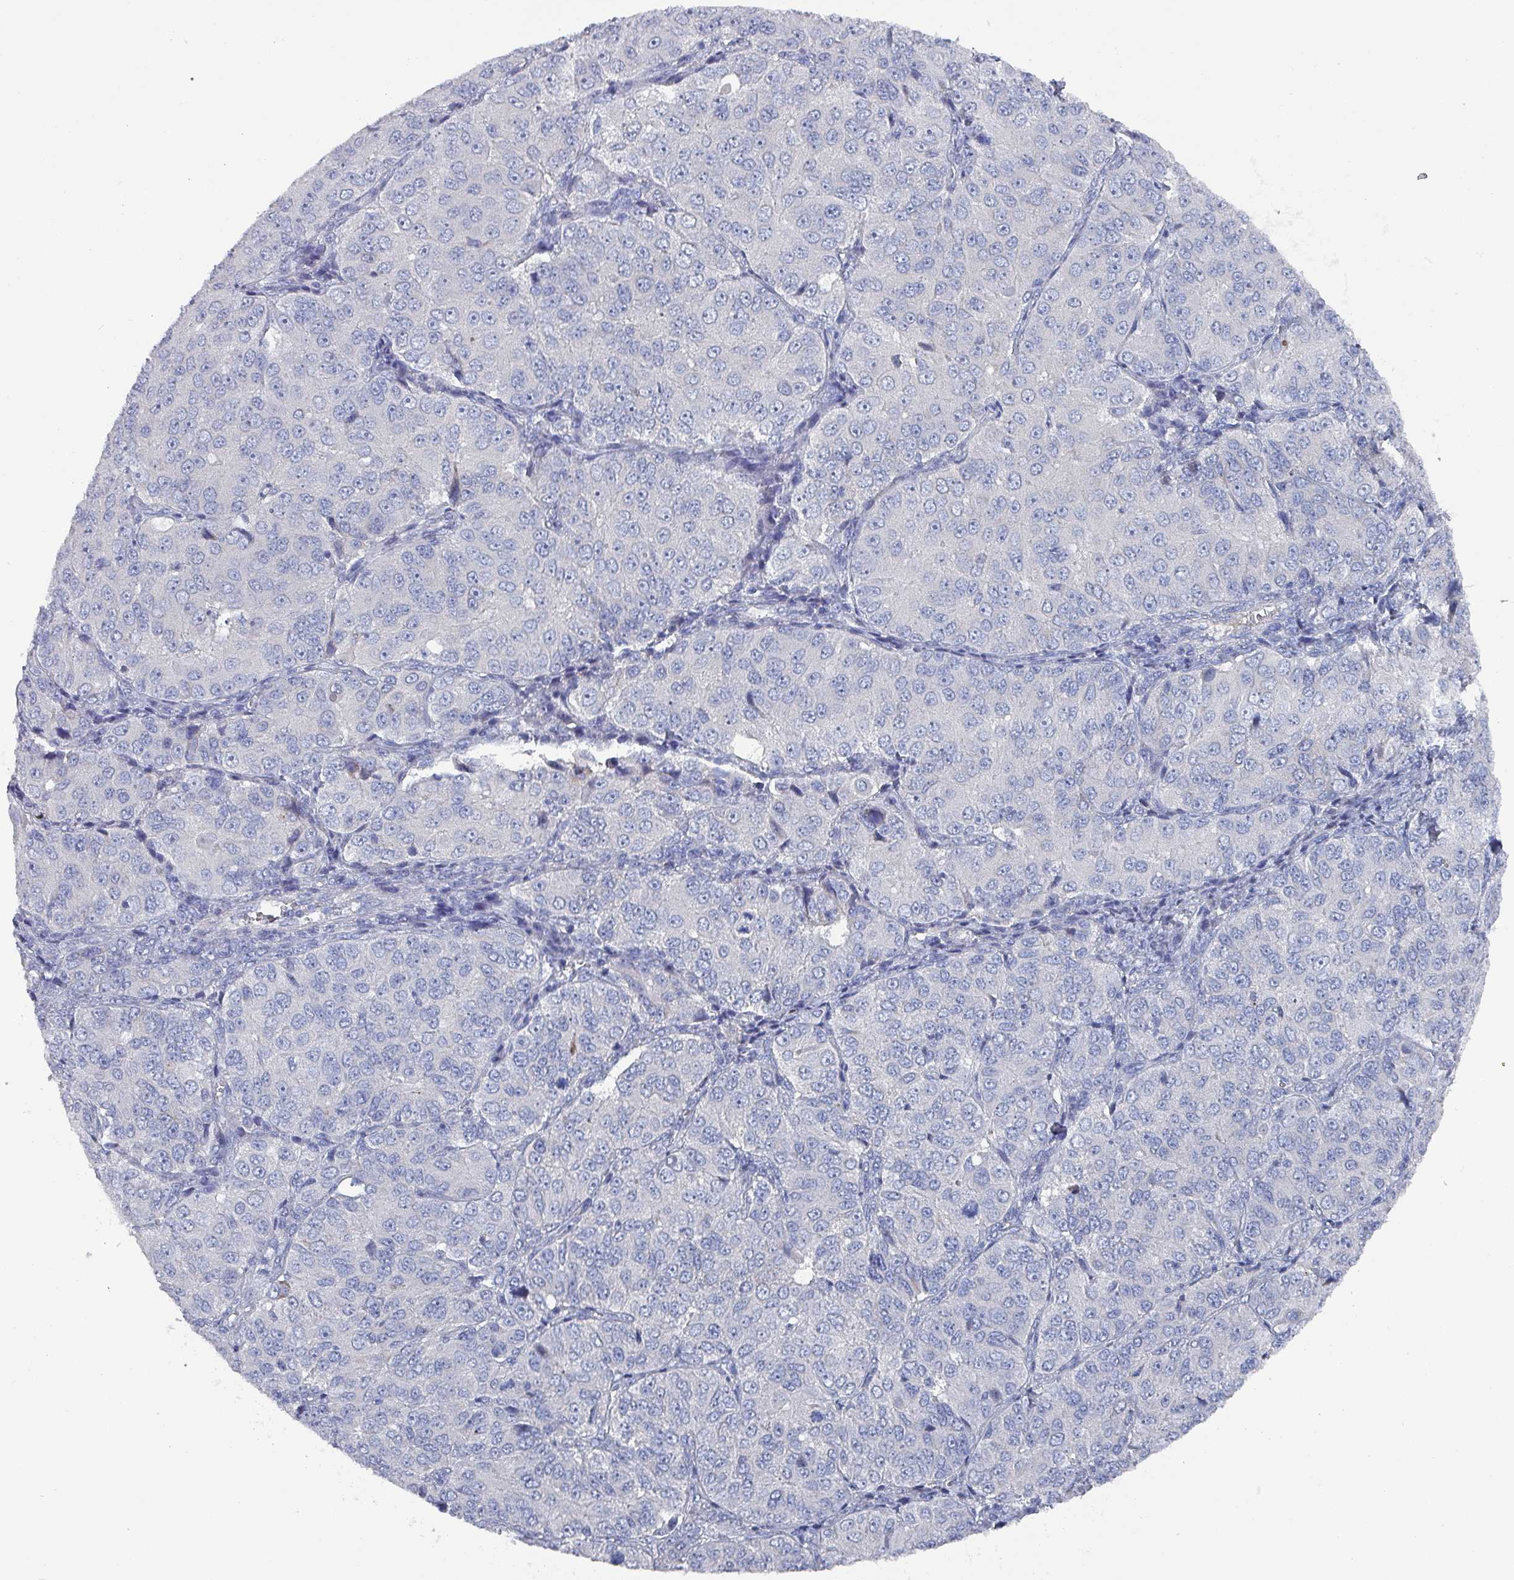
{"staining": {"intensity": "negative", "quantity": "none", "location": "none"}, "tissue": "ovarian cancer", "cell_type": "Tumor cells", "image_type": "cancer", "snomed": [{"axis": "morphology", "description": "Carcinoma, endometroid"}, {"axis": "topography", "description": "Ovary"}], "caption": "Immunohistochemistry micrograph of neoplastic tissue: endometroid carcinoma (ovarian) stained with DAB displays no significant protein staining in tumor cells.", "gene": "DRD5", "patient": {"sex": "female", "age": 51}}